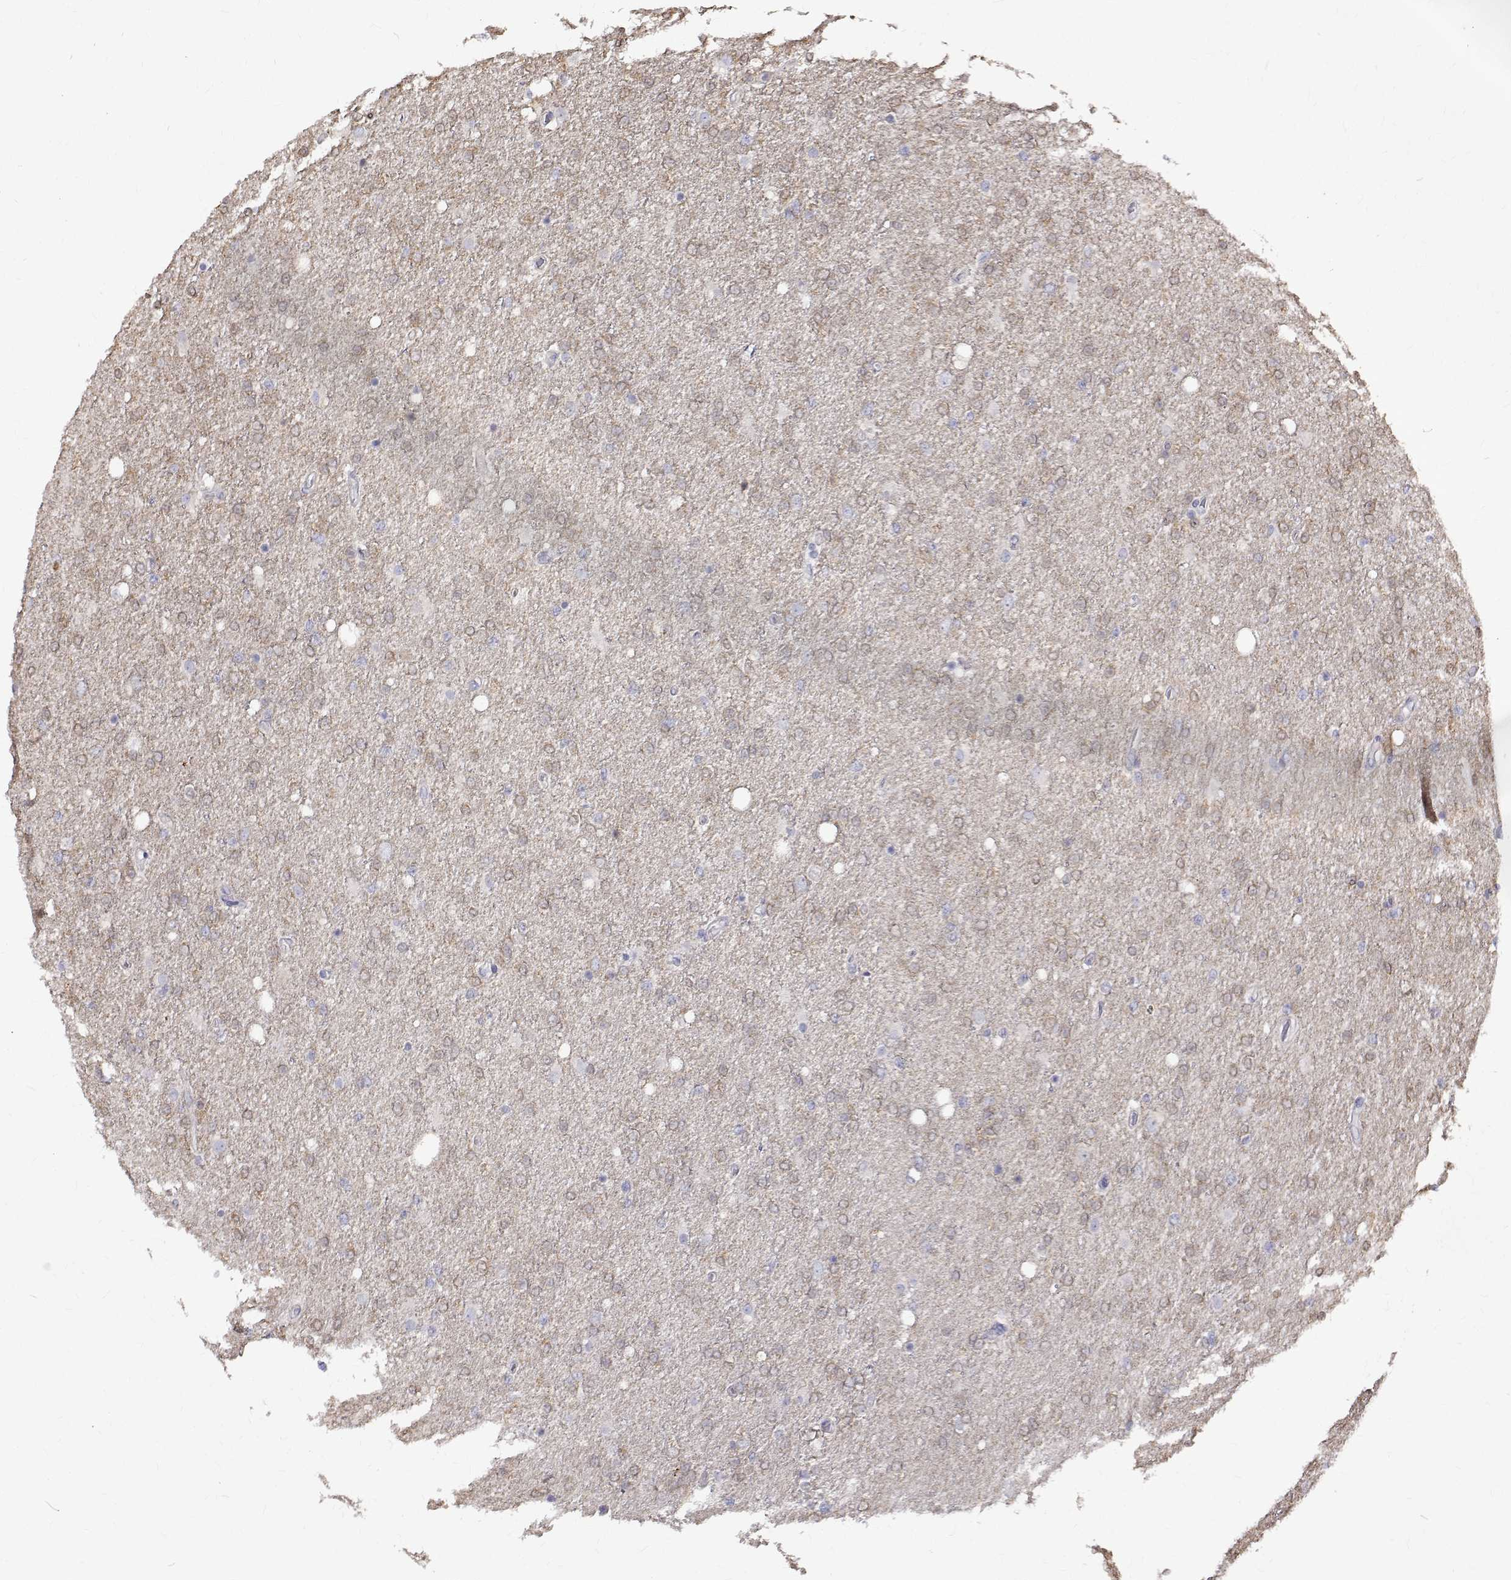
{"staining": {"intensity": "weak", "quantity": "25%-75%", "location": "cytoplasmic/membranous"}, "tissue": "glioma", "cell_type": "Tumor cells", "image_type": "cancer", "snomed": [{"axis": "morphology", "description": "Glioma, malignant, High grade"}, {"axis": "topography", "description": "Cerebral cortex"}], "caption": "Immunohistochemistry (IHC) (DAB) staining of human high-grade glioma (malignant) reveals weak cytoplasmic/membranous protein staining in approximately 25%-75% of tumor cells.", "gene": "PADI1", "patient": {"sex": "male", "age": 70}}